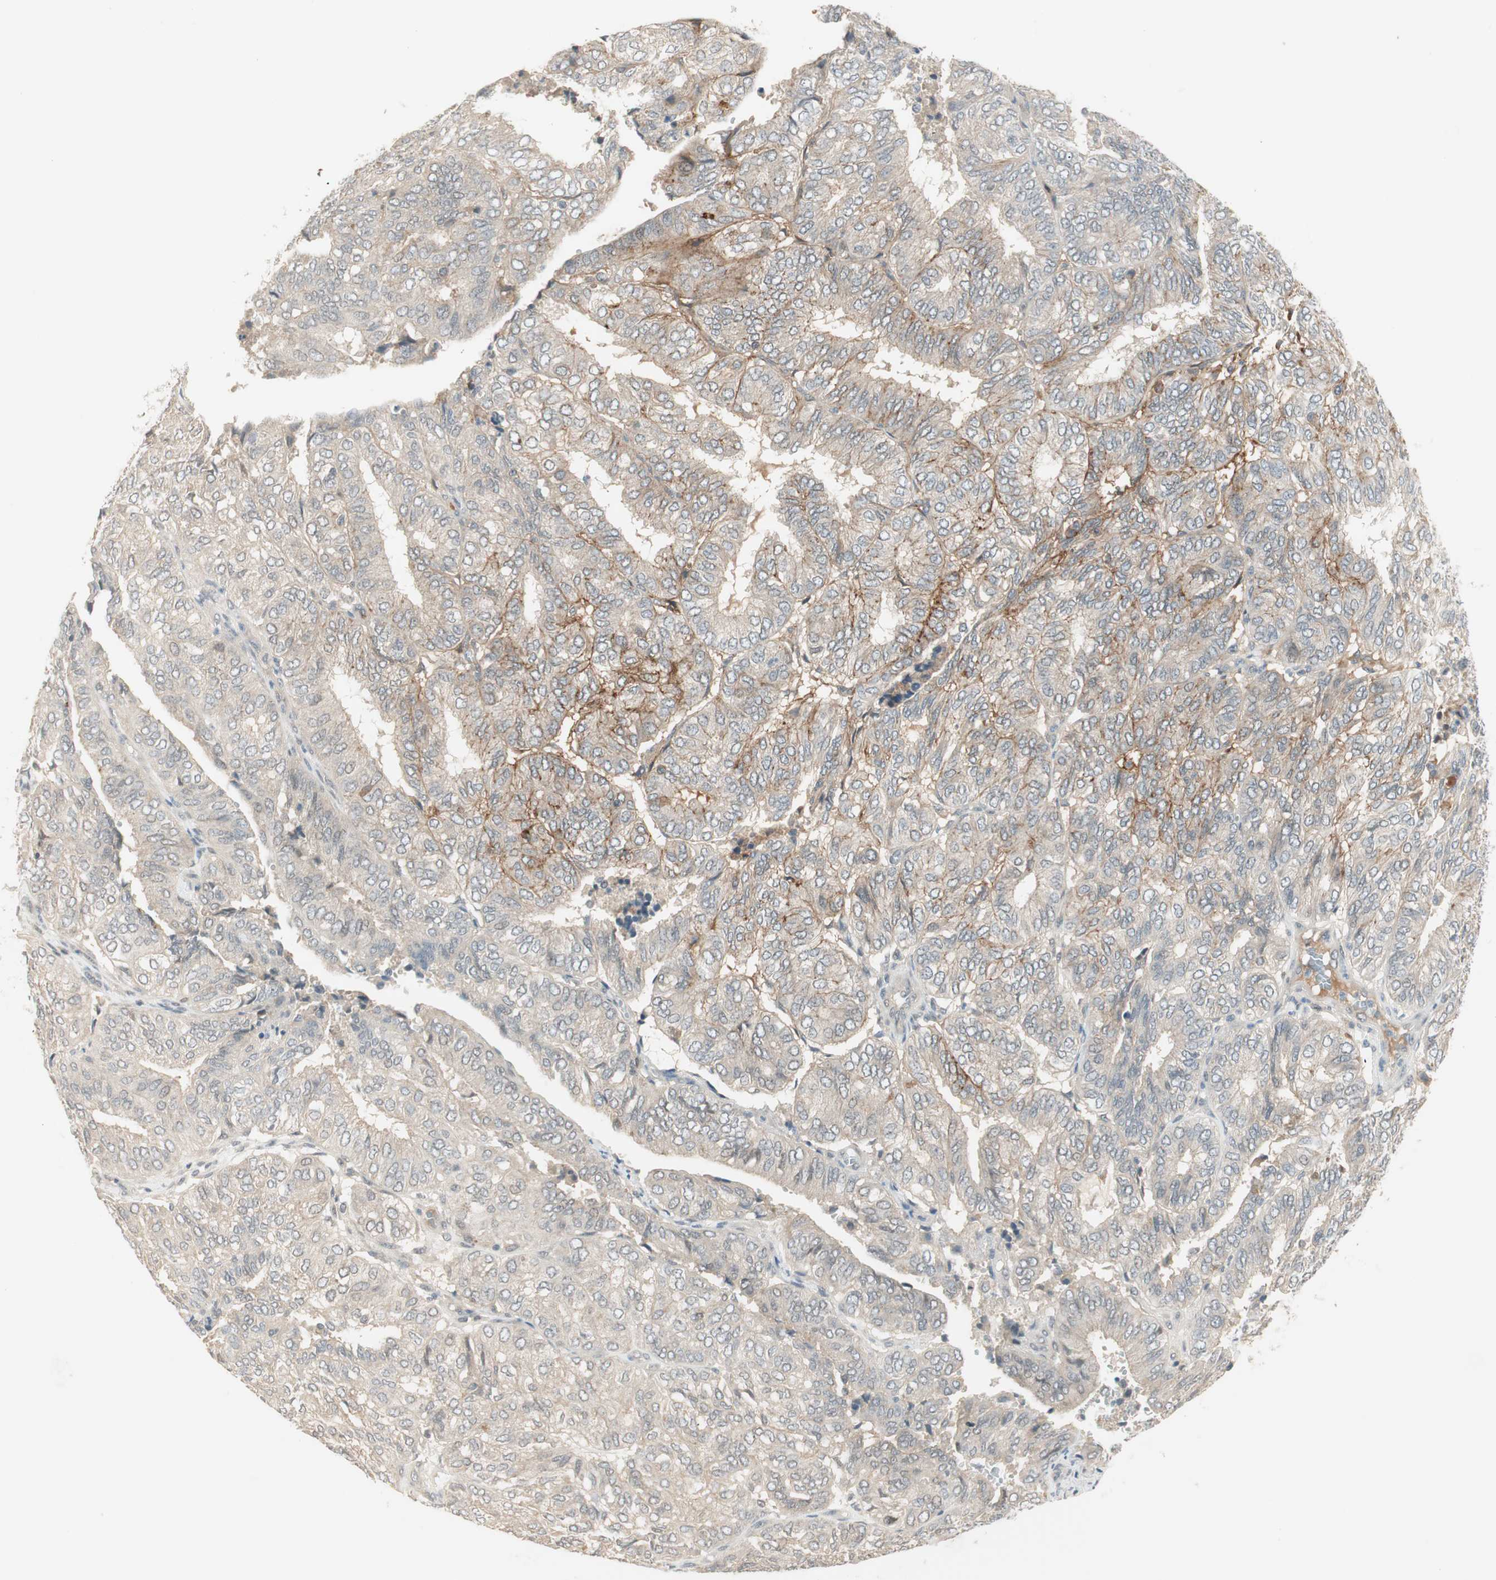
{"staining": {"intensity": "negative", "quantity": "none", "location": "none"}, "tissue": "endometrial cancer", "cell_type": "Tumor cells", "image_type": "cancer", "snomed": [{"axis": "morphology", "description": "Adenocarcinoma, NOS"}, {"axis": "topography", "description": "Uterus"}], "caption": "Immunohistochemical staining of endometrial adenocarcinoma shows no significant positivity in tumor cells.", "gene": "RNGTT", "patient": {"sex": "female", "age": 60}}